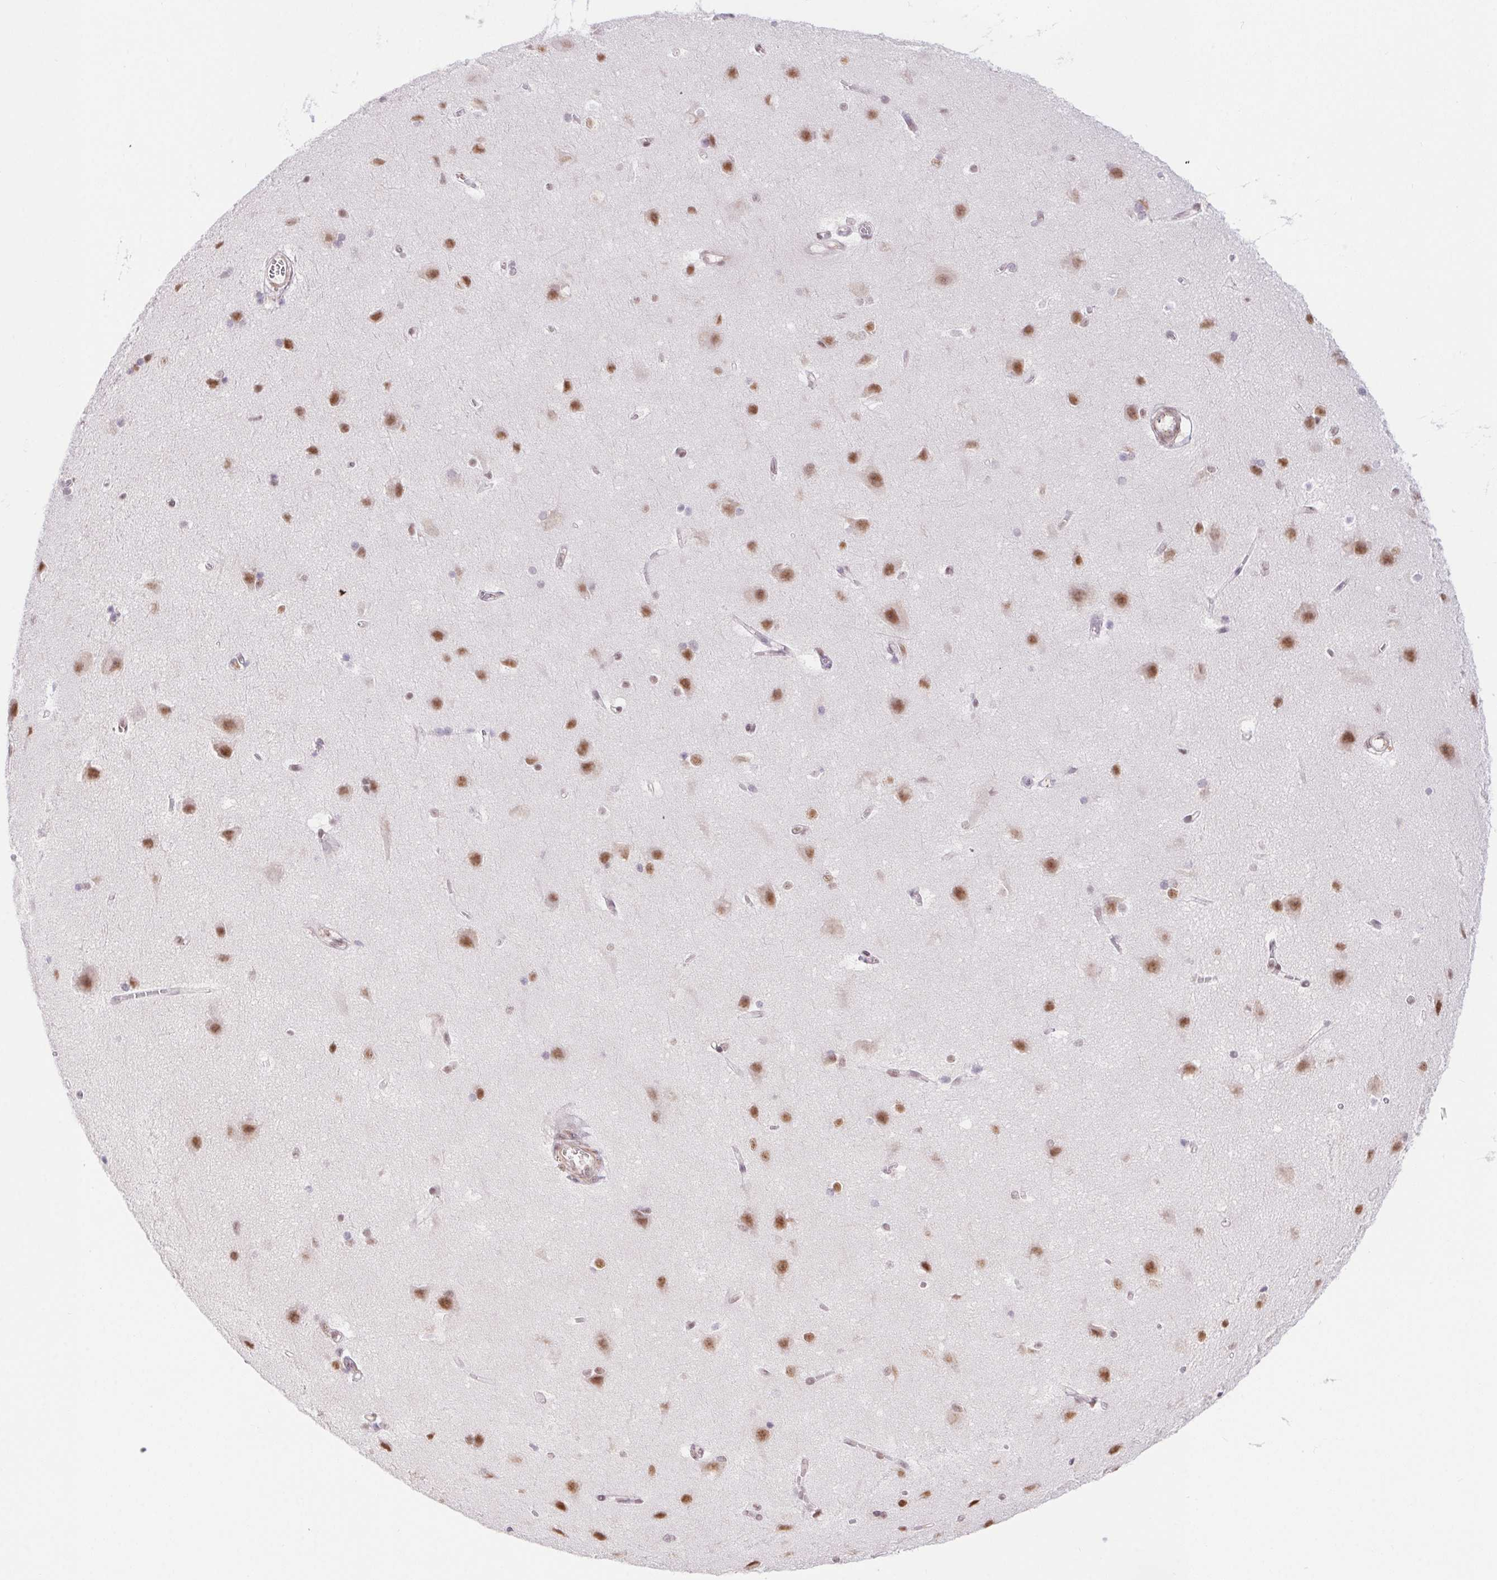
{"staining": {"intensity": "weak", "quantity": "<25%", "location": "cytoplasmic/membranous"}, "tissue": "cerebral cortex", "cell_type": "Endothelial cells", "image_type": "normal", "snomed": [{"axis": "morphology", "description": "Normal tissue, NOS"}, {"axis": "topography", "description": "Cerebral cortex"}], "caption": "Photomicrograph shows no significant protein expression in endothelial cells of benign cerebral cortex. (Immunohistochemistry, brightfield microscopy, high magnification).", "gene": "DDX17", "patient": {"sex": "male", "age": 37}}